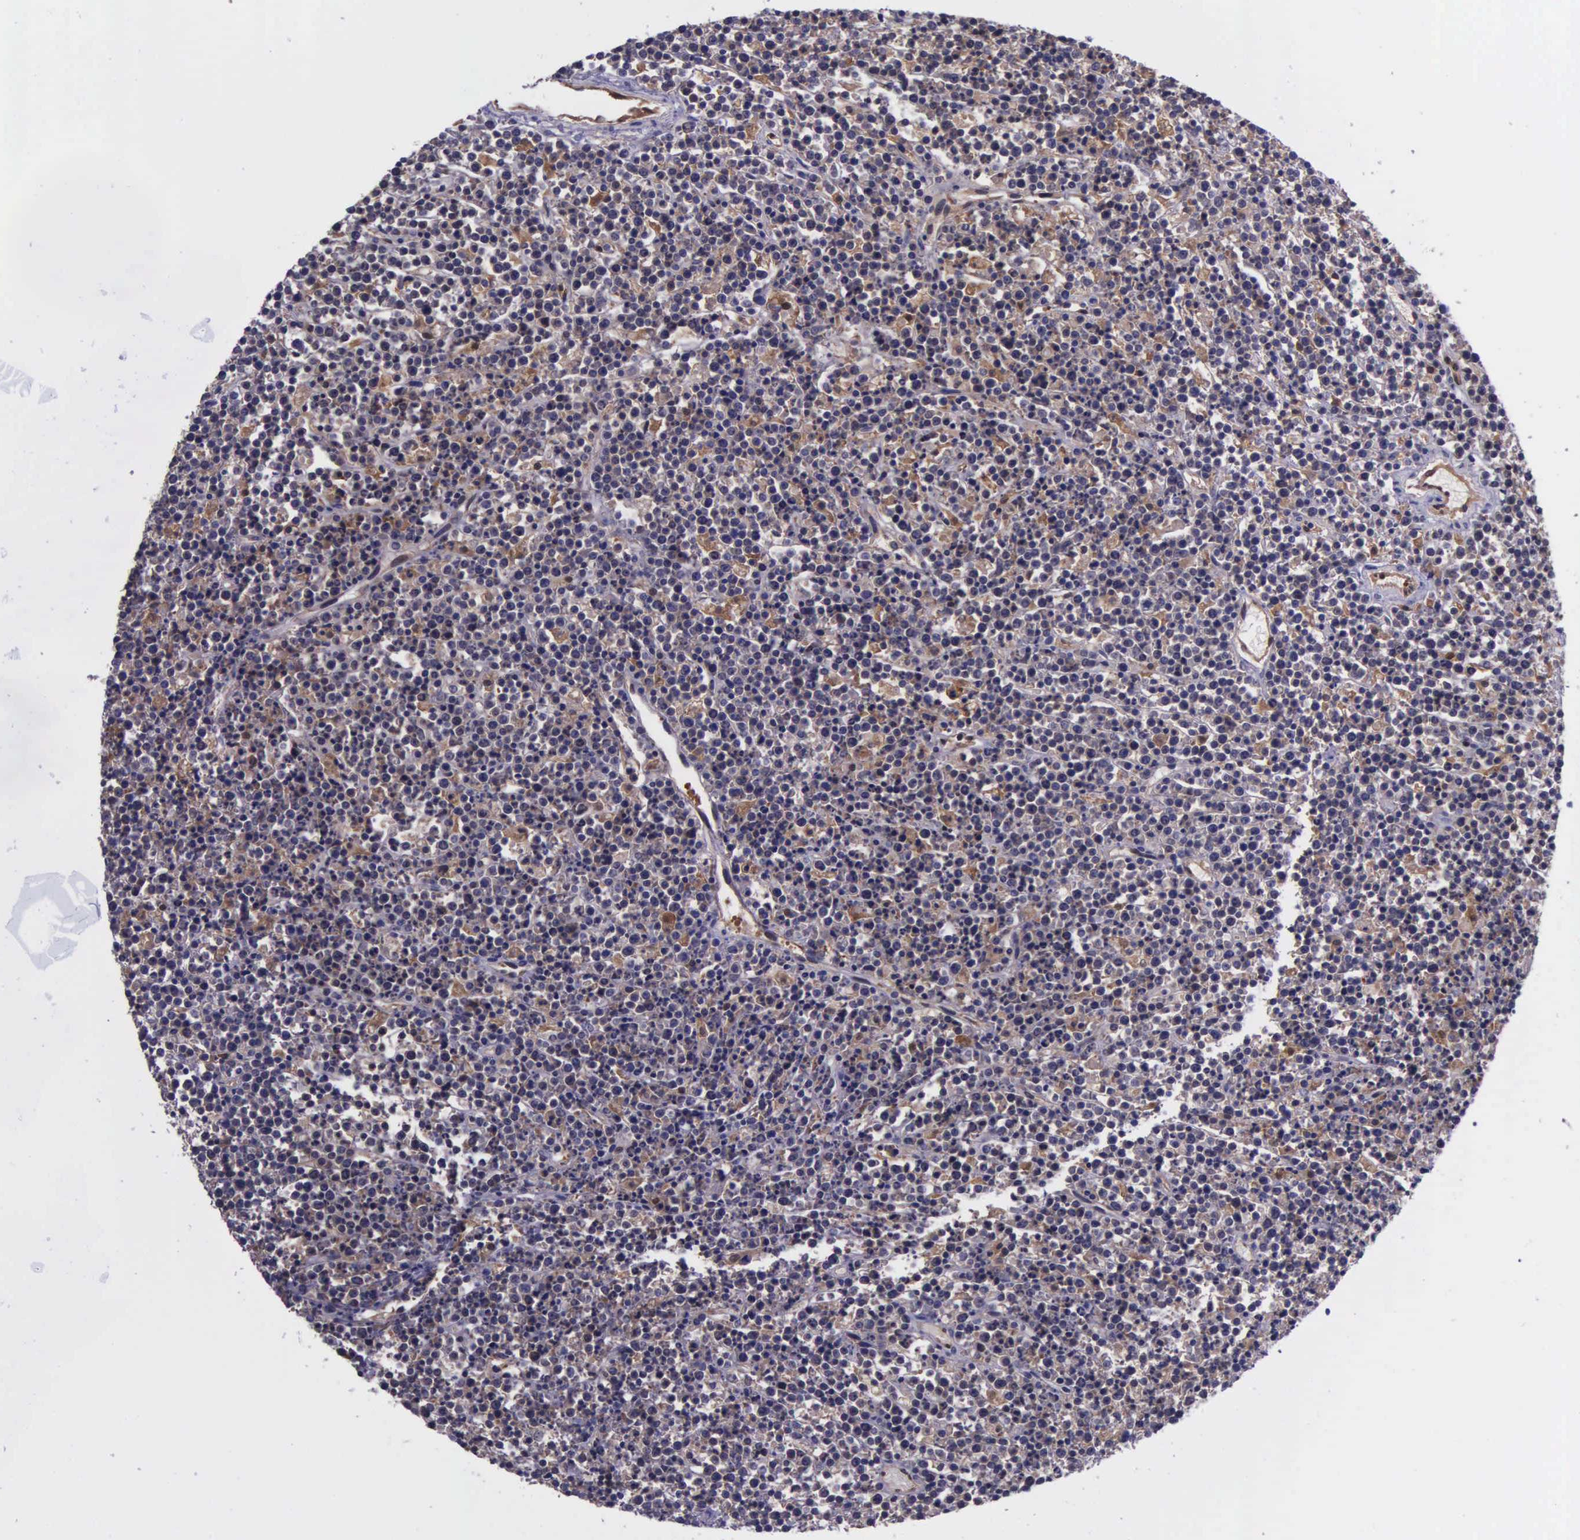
{"staining": {"intensity": "weak", "quantity": "25%-75%", "location": "cytoplasmic/membranous"}, "tissue": "lymphoma", "cell_type": "Tumor cells", "image_type": "cancer", "snomed": [{"axis": "morphology", "description": "Malignant lymphoma, non-Hodgkin's type, High grade"}, {"axis": "topography", "description": "Ovary"}], "caption": "Human malignant lymphoma, non-Hodgkin's type (high-grade) stained for a protein (brown) exhibits weak cytoplasmic/membranous positive expression in about 25%-75% of tumor cells.", "gene": "GMPR2", "patient": {"sex": "female", "age": 56}}